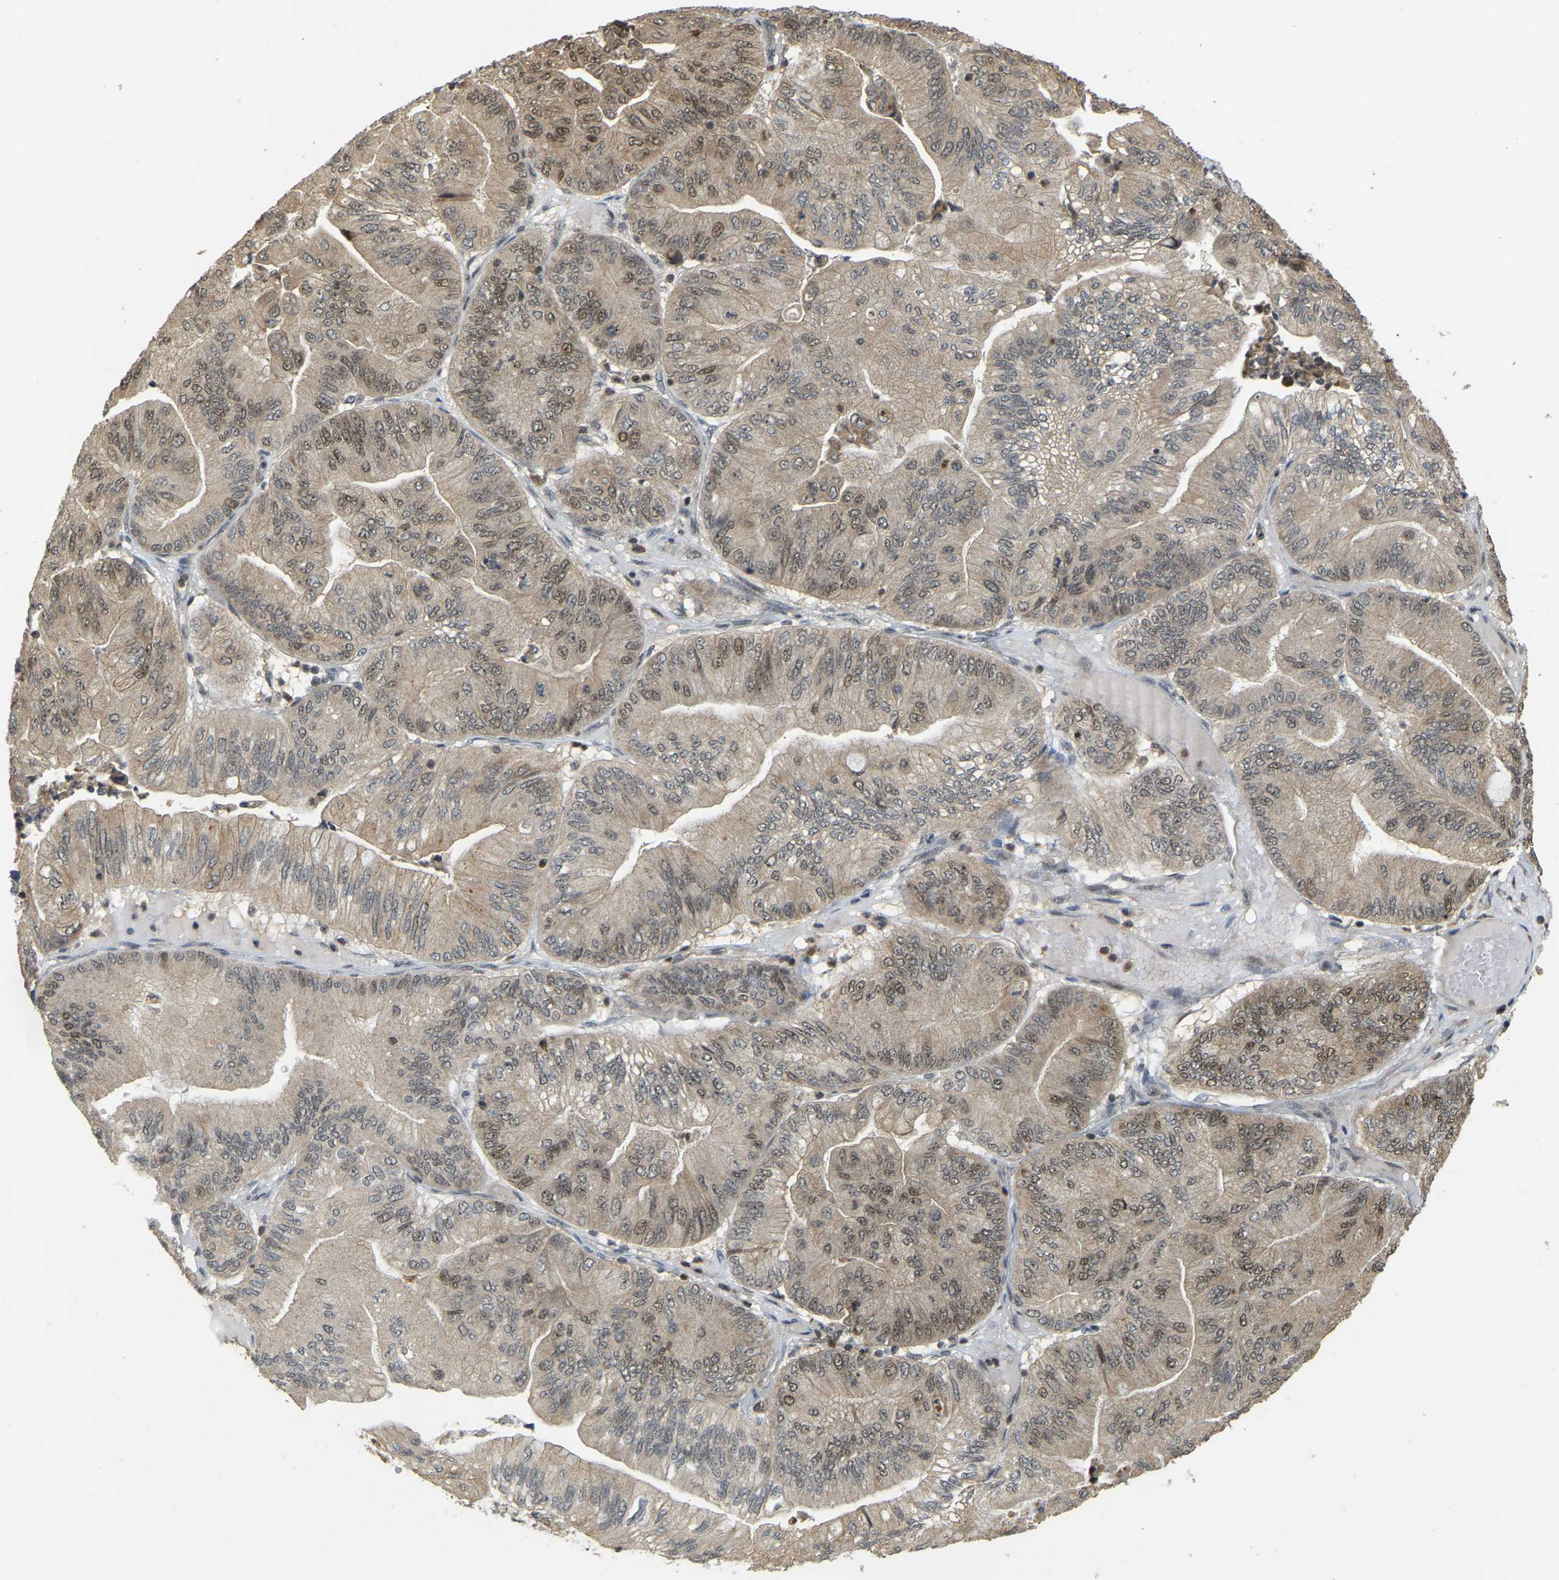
{"staining": {"intensity": "moderate", "quantity": "25%-75%", "location": "nuclear"}, "tissue": "ovarian cancer", "cell_type": "Tumor cells", "image_type": "cancer", "snomed": [{"axis": "morphology", "description": "Cystadenocarcinoma, mucinous, NOS"}, {"axis": "topography", "description": "Ovary"}], "caption": "Immunohistochemical staining of ovarian cancer reveals medium levels of moderate nuclear protein expression in approximately 25%-75% of tumor cells. The protein is shown in brown color, while the nuclei are stained blue.", "gene": "BRF2", "patient": {"sex": "female", "age": 61}}